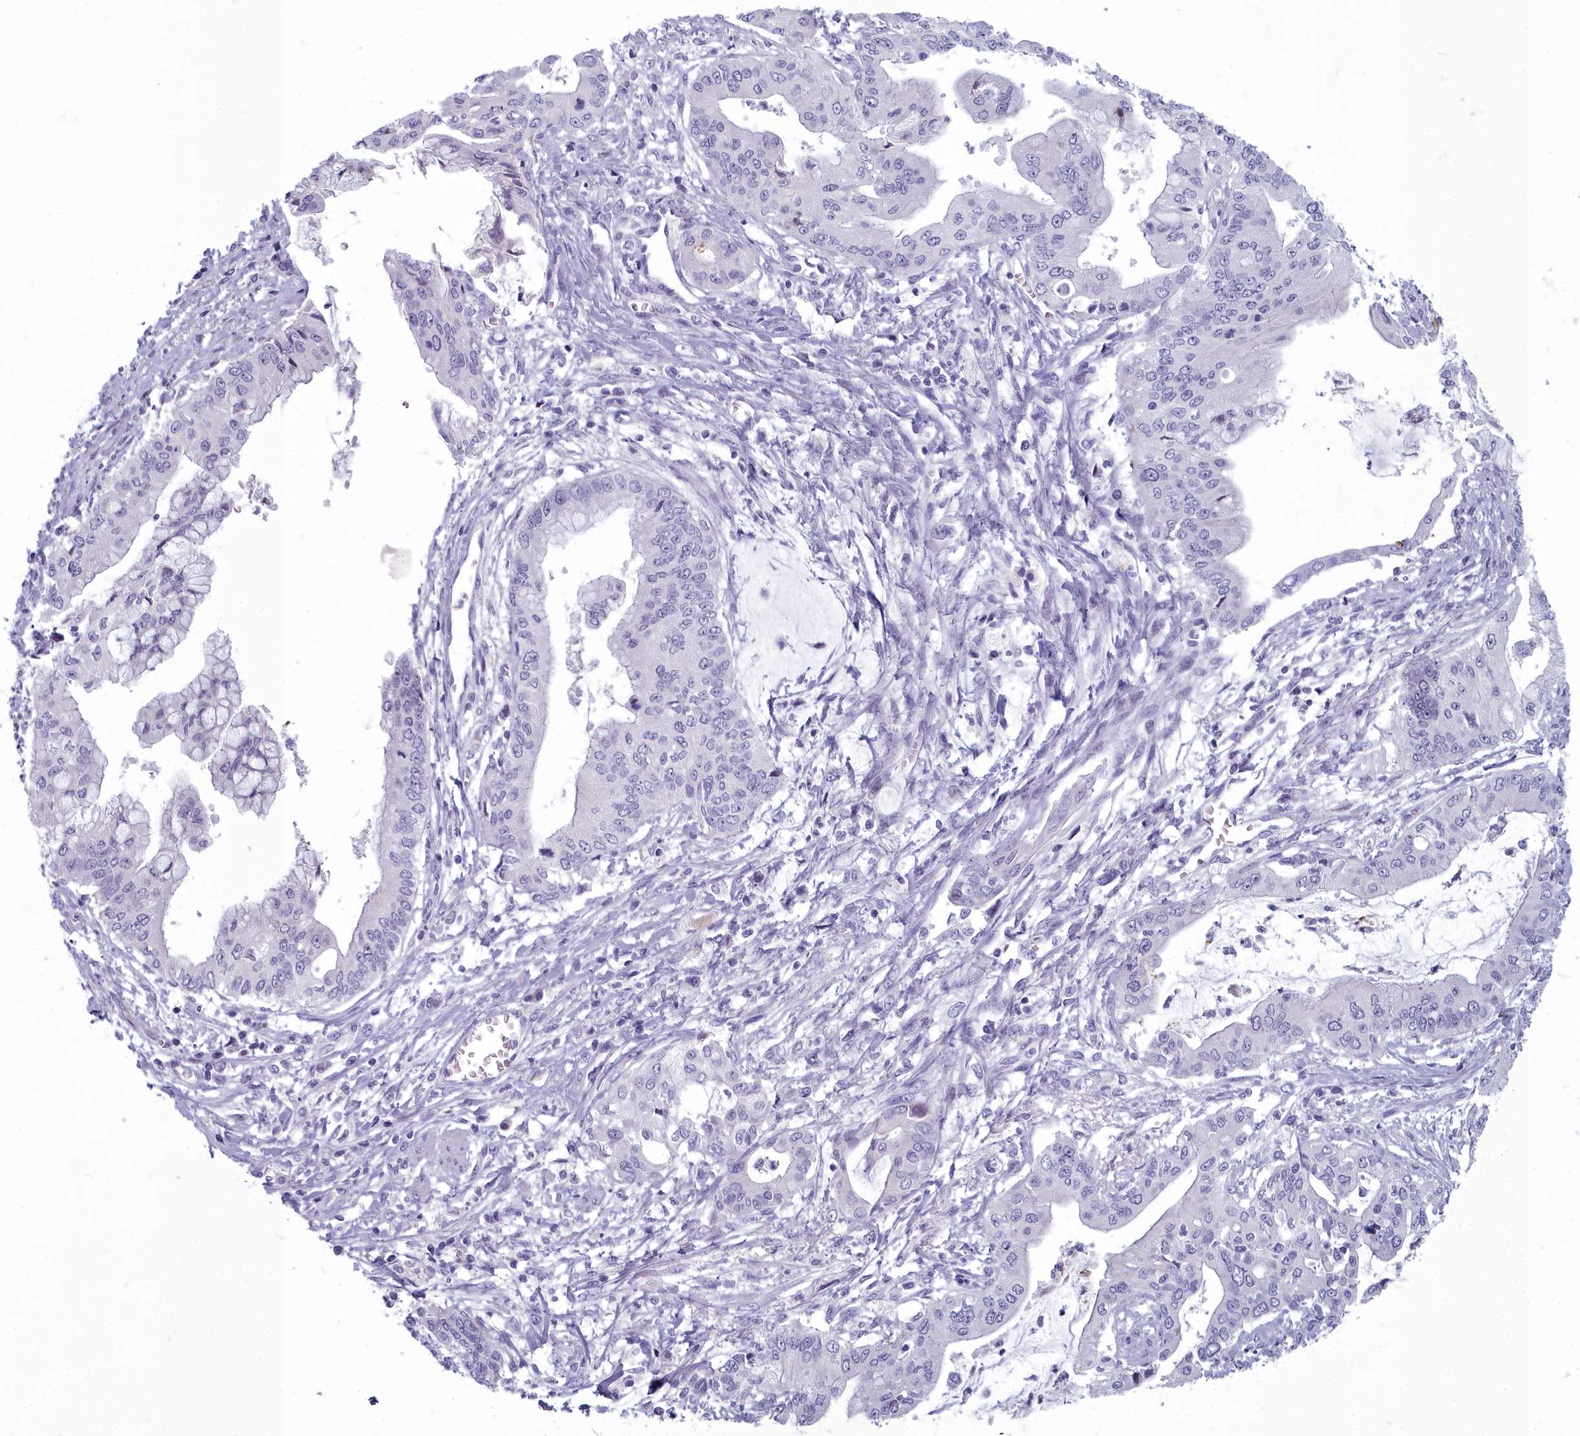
{"staining": {"intensity": "negative", "quantity": "none", "location": "none"}, "tissue": "pancreatic cancer", "cell_type": "Tumor cells", "image_type": "cancer", "snomed": [{"axis": "morphology", "description": "Adenocarcinoma, NOS"}, {"axis": "topography", "description": "Pancreas"}], "caption": "There is no significant expression in tumor cells of adenocarcinoma (pancreatic).", "gene": "INSYN2A", "patient": {"sex": "male", "age": 46}}